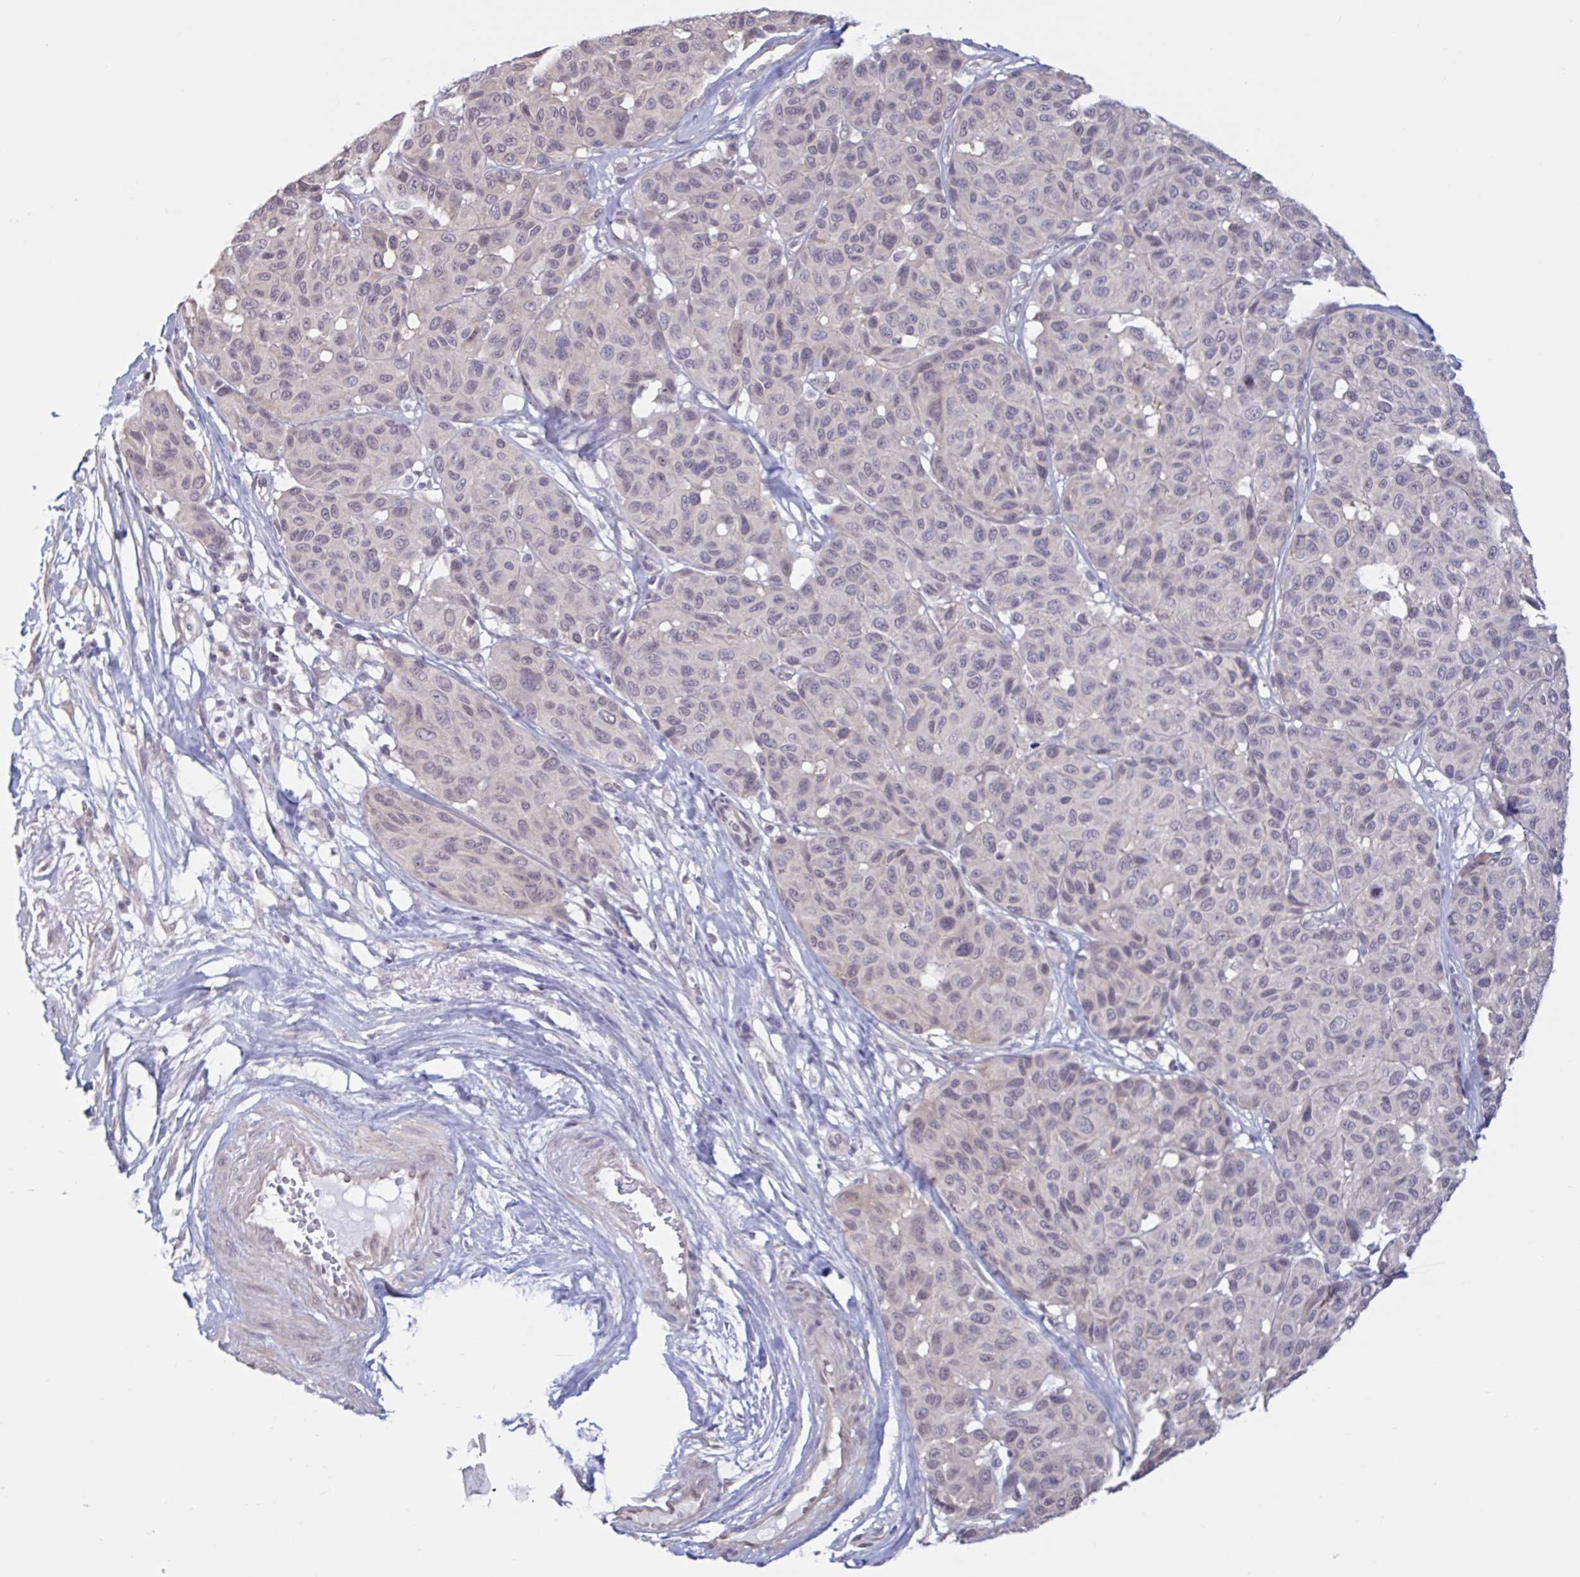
{"staining": {"intensity": "weak", "quantity": "<25%", "location": "nuclear"}, "tissue": "melanoma", "cell_type": "Tumor cells", "image_type": "cancer", "snomed": [{"axis": "morphology", "description": "Malignant melanoma, NOS"}, {"axis": "topography", "description": "Skin"}], "caption": "Human melanoma stained for a protein using immunohistochemistry demonstrates no positivity in tumor cells.", "gene": "HYPK", "patient": {"sex": "female", "age": 66}}